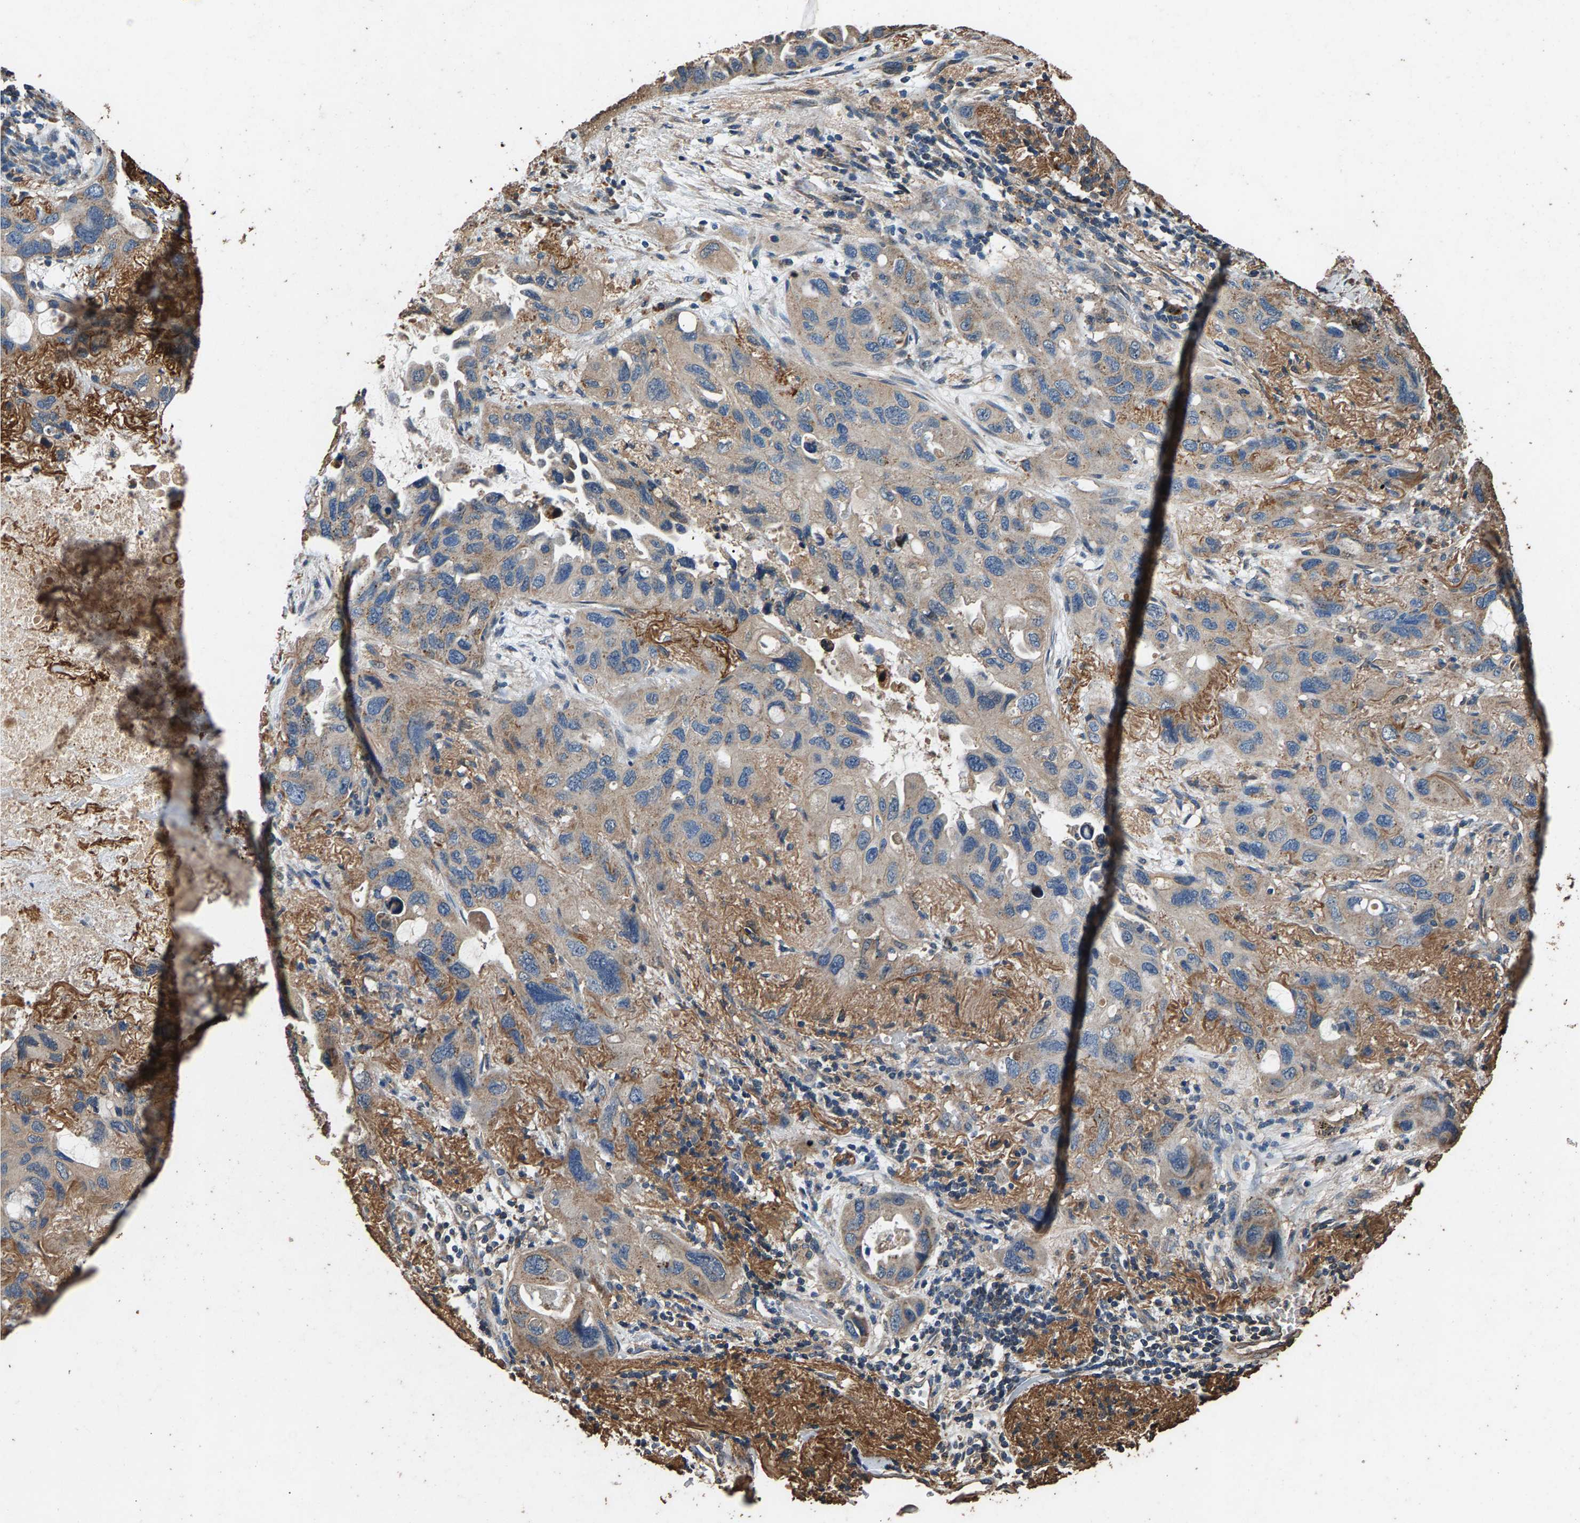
{"staining": {"intensity": "weak", "quantity": ">75%", "location": "cytoplasmic/membranous"}, "tissue": "lung cancer", "cell_type": "Tumor cells", "image_type": "cancer", "snomed": [{"axis": "morphology", "description": "Squamous cell carcinoma, NOS"}, {"axis": "topography", "description": "Lung"}], "caption": "This image displays IHC staining of lung cancer, with low weak cytoplasmic/membranous staining in approximately >75% of tumor cells.", "gene": "MRPL27", "patient": {"sex": "female", "age": 73}}